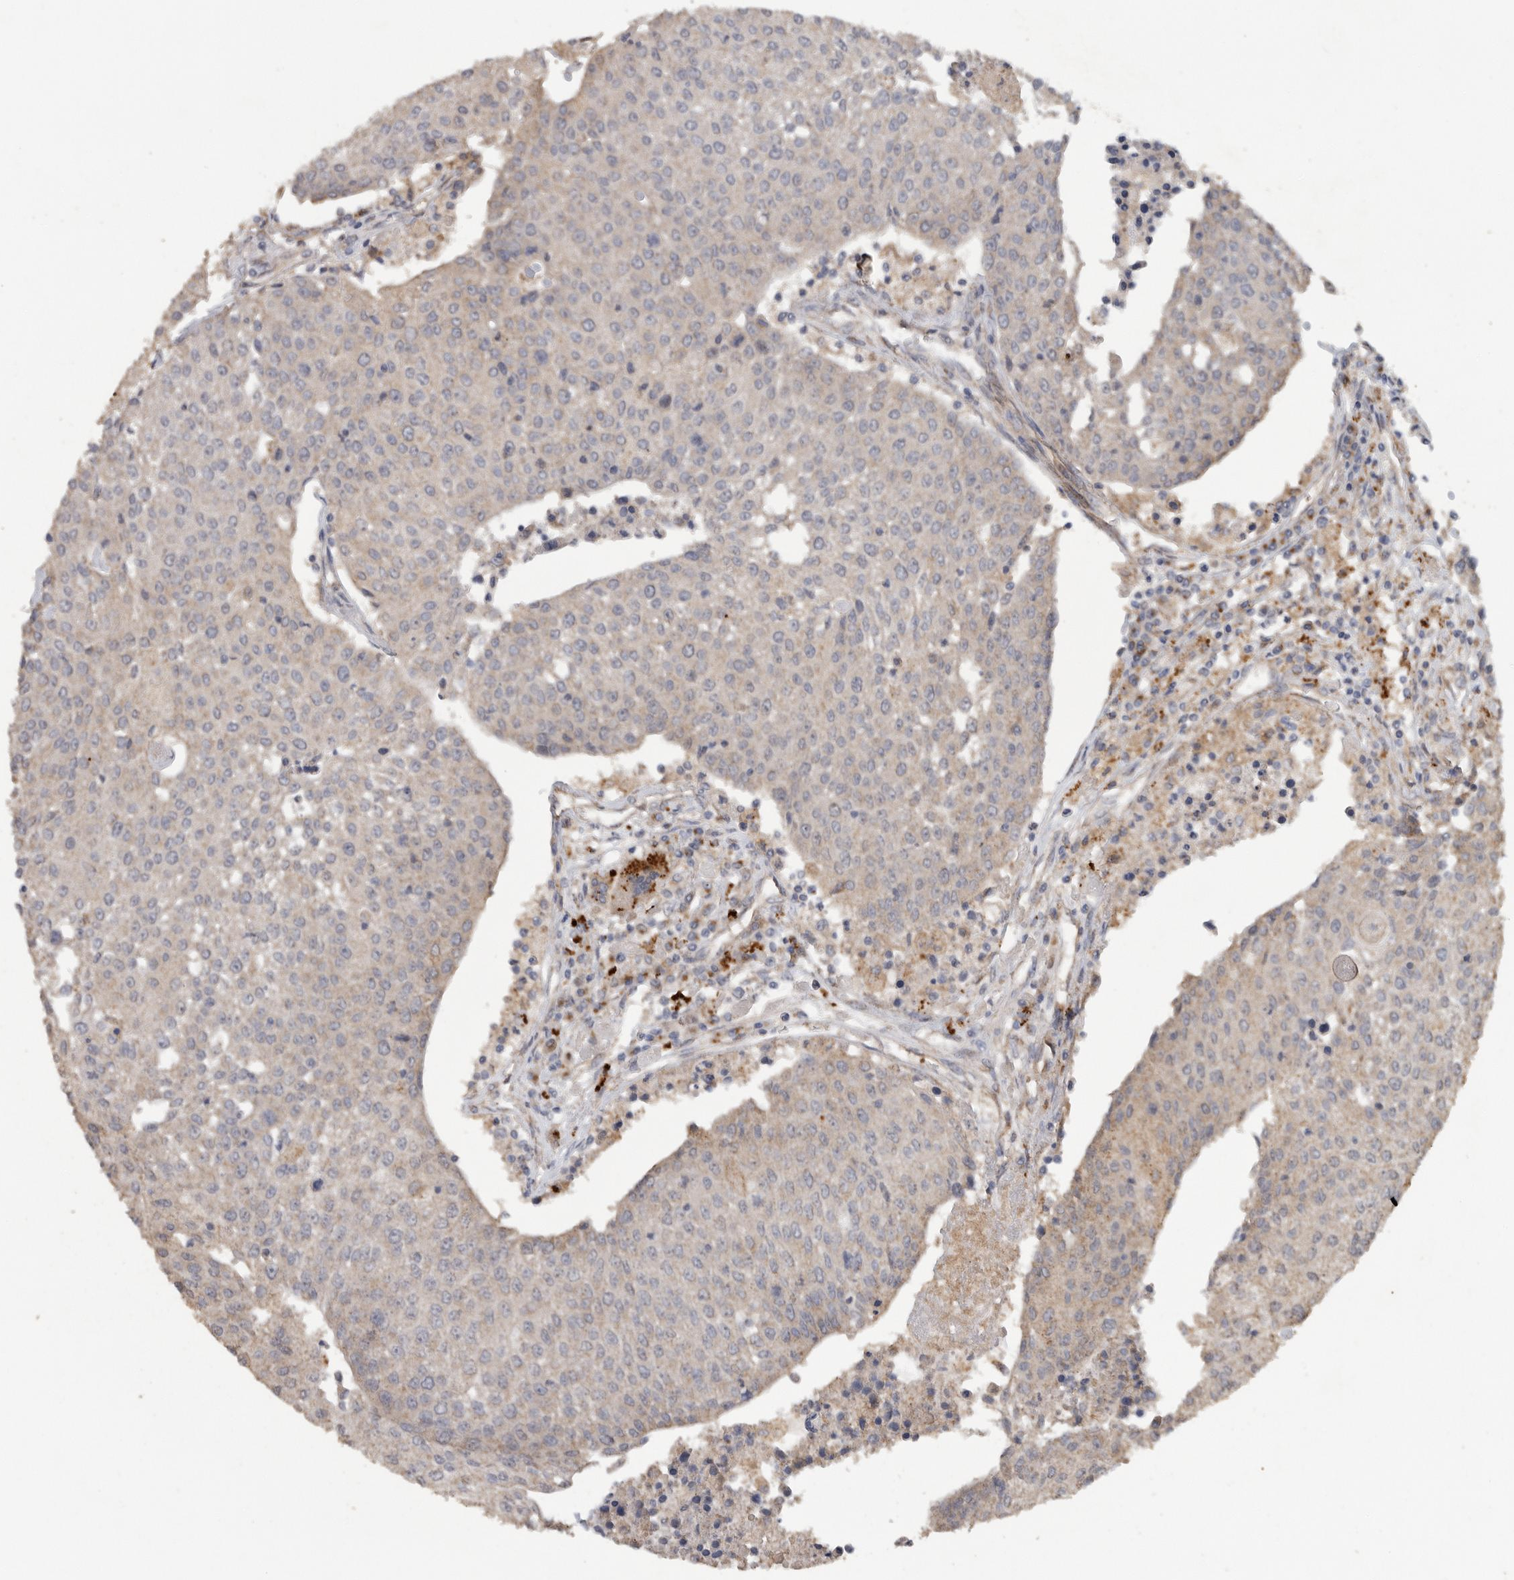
{"staining": {"intensity": "weak", "quantity": "<25%", "location": "cytoplasmic/membranous"}, "tissue": "urothelial cancer", "cell_type": "Tumor cells", "image_type": "cancer", "snomed": [{"axis": "morphology", "description": "Urothelial carcinoma, High grade"}, {"axis": "topography", "description": "Urinary bladder"}], "caption": "A high-resolution image shows IHC staining of high-grade urothelial carcinoma, which exhibits no significant positivity in tumor cells.", "gene": "PODXL2", "patient": {"sex": "female", "age": 85}}